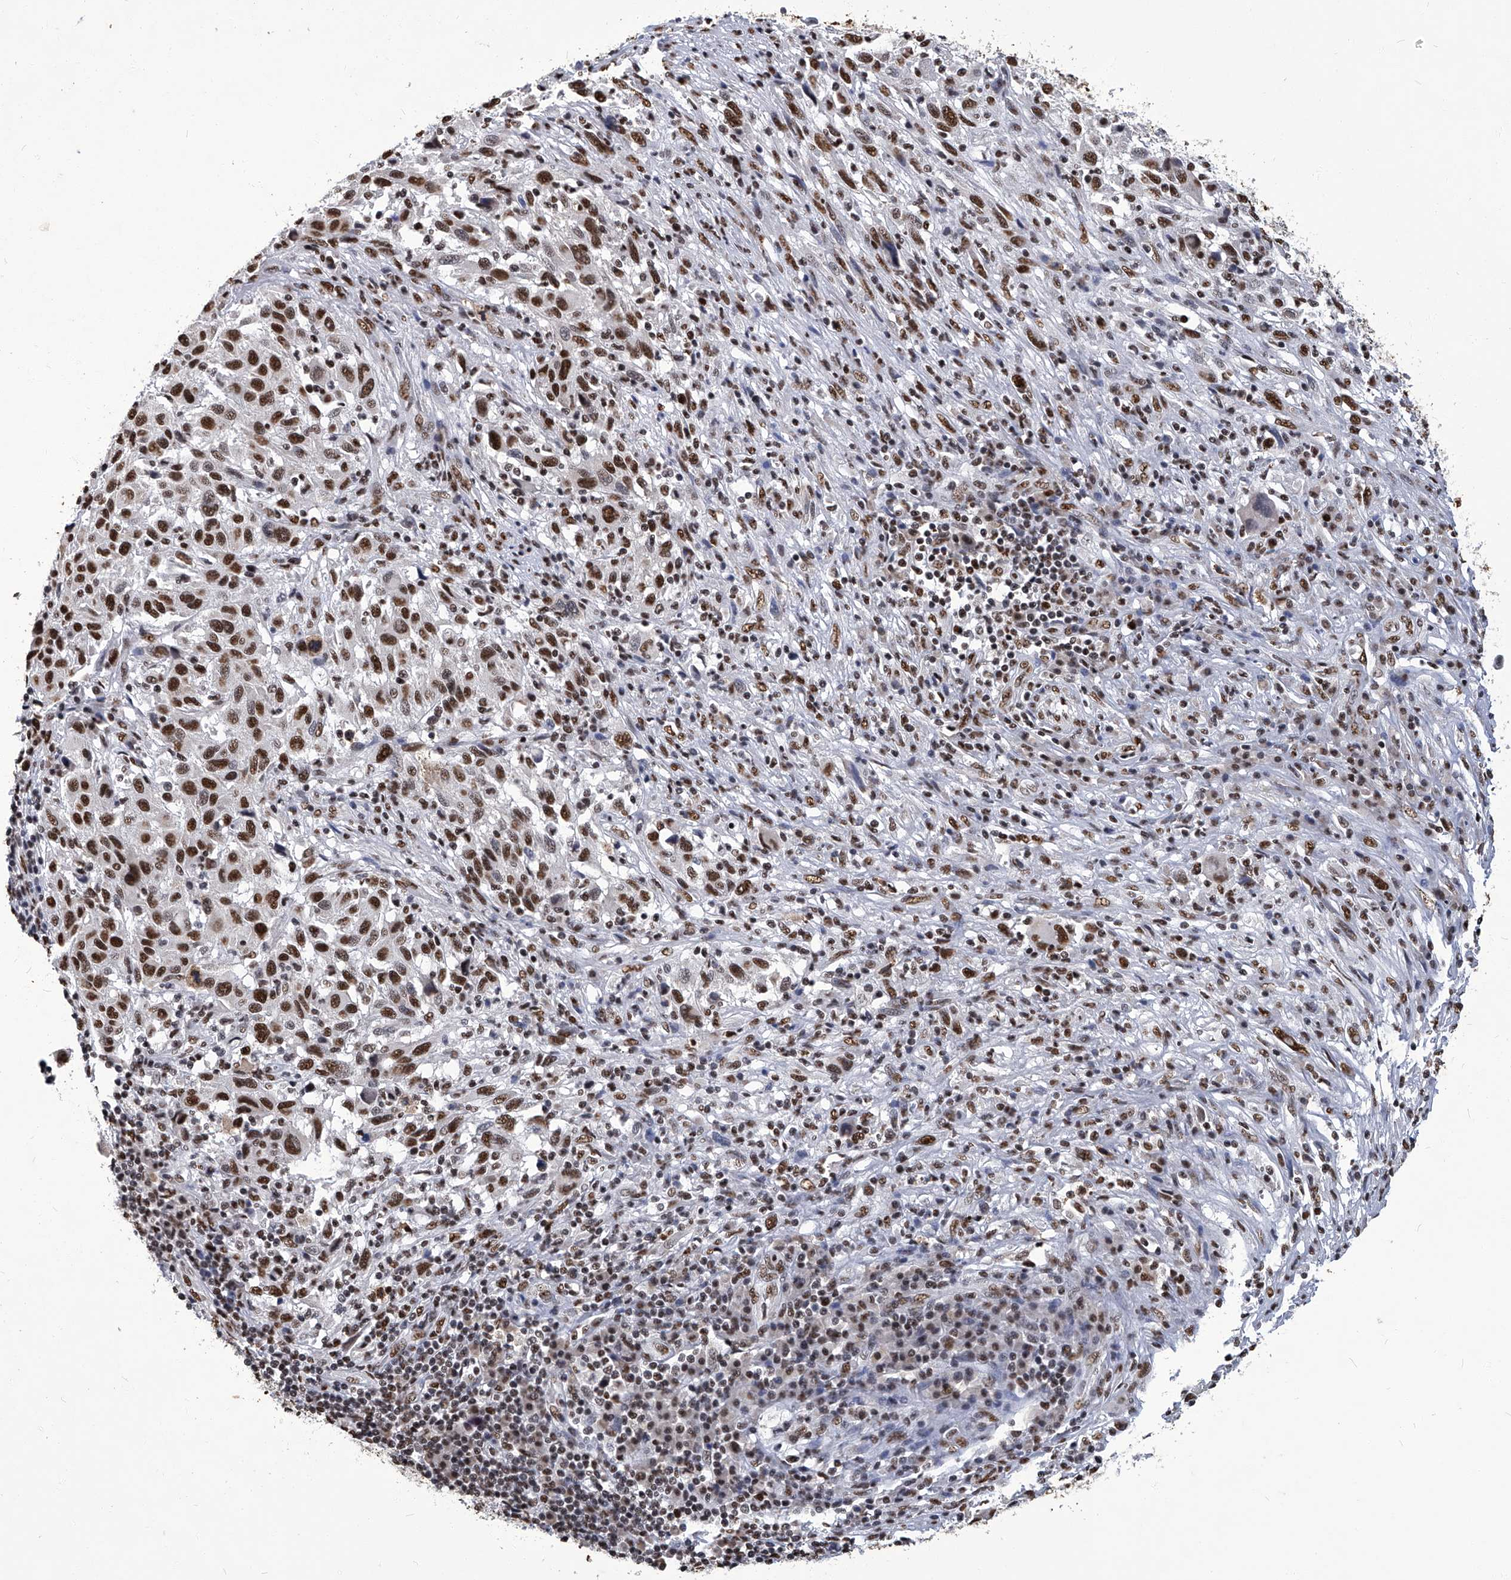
{"staining": {"intensity": "moderate", "quantity": ">75%", "location": "nuclear"}, "tissue": "melanoma", "cell_type": "Tumor cells", "image_type": "cancer", "snomed": [{"axis": "morphology", "description": "Malignant melanoma, Metastatic site"}, {"axis": "topography", "description": "Lymph node"}], "caption": "Malignant melanoma (metastatic site) stained for a protein exhibits moderate nuclear positivity in tumor cells. The staining is performed using DAB brown chromogen to label protein expression. The nuclei are counter-stained blue using hematoxylin.", "gene": "HBP1", "patient": {"sex": "male", "age": 61}}